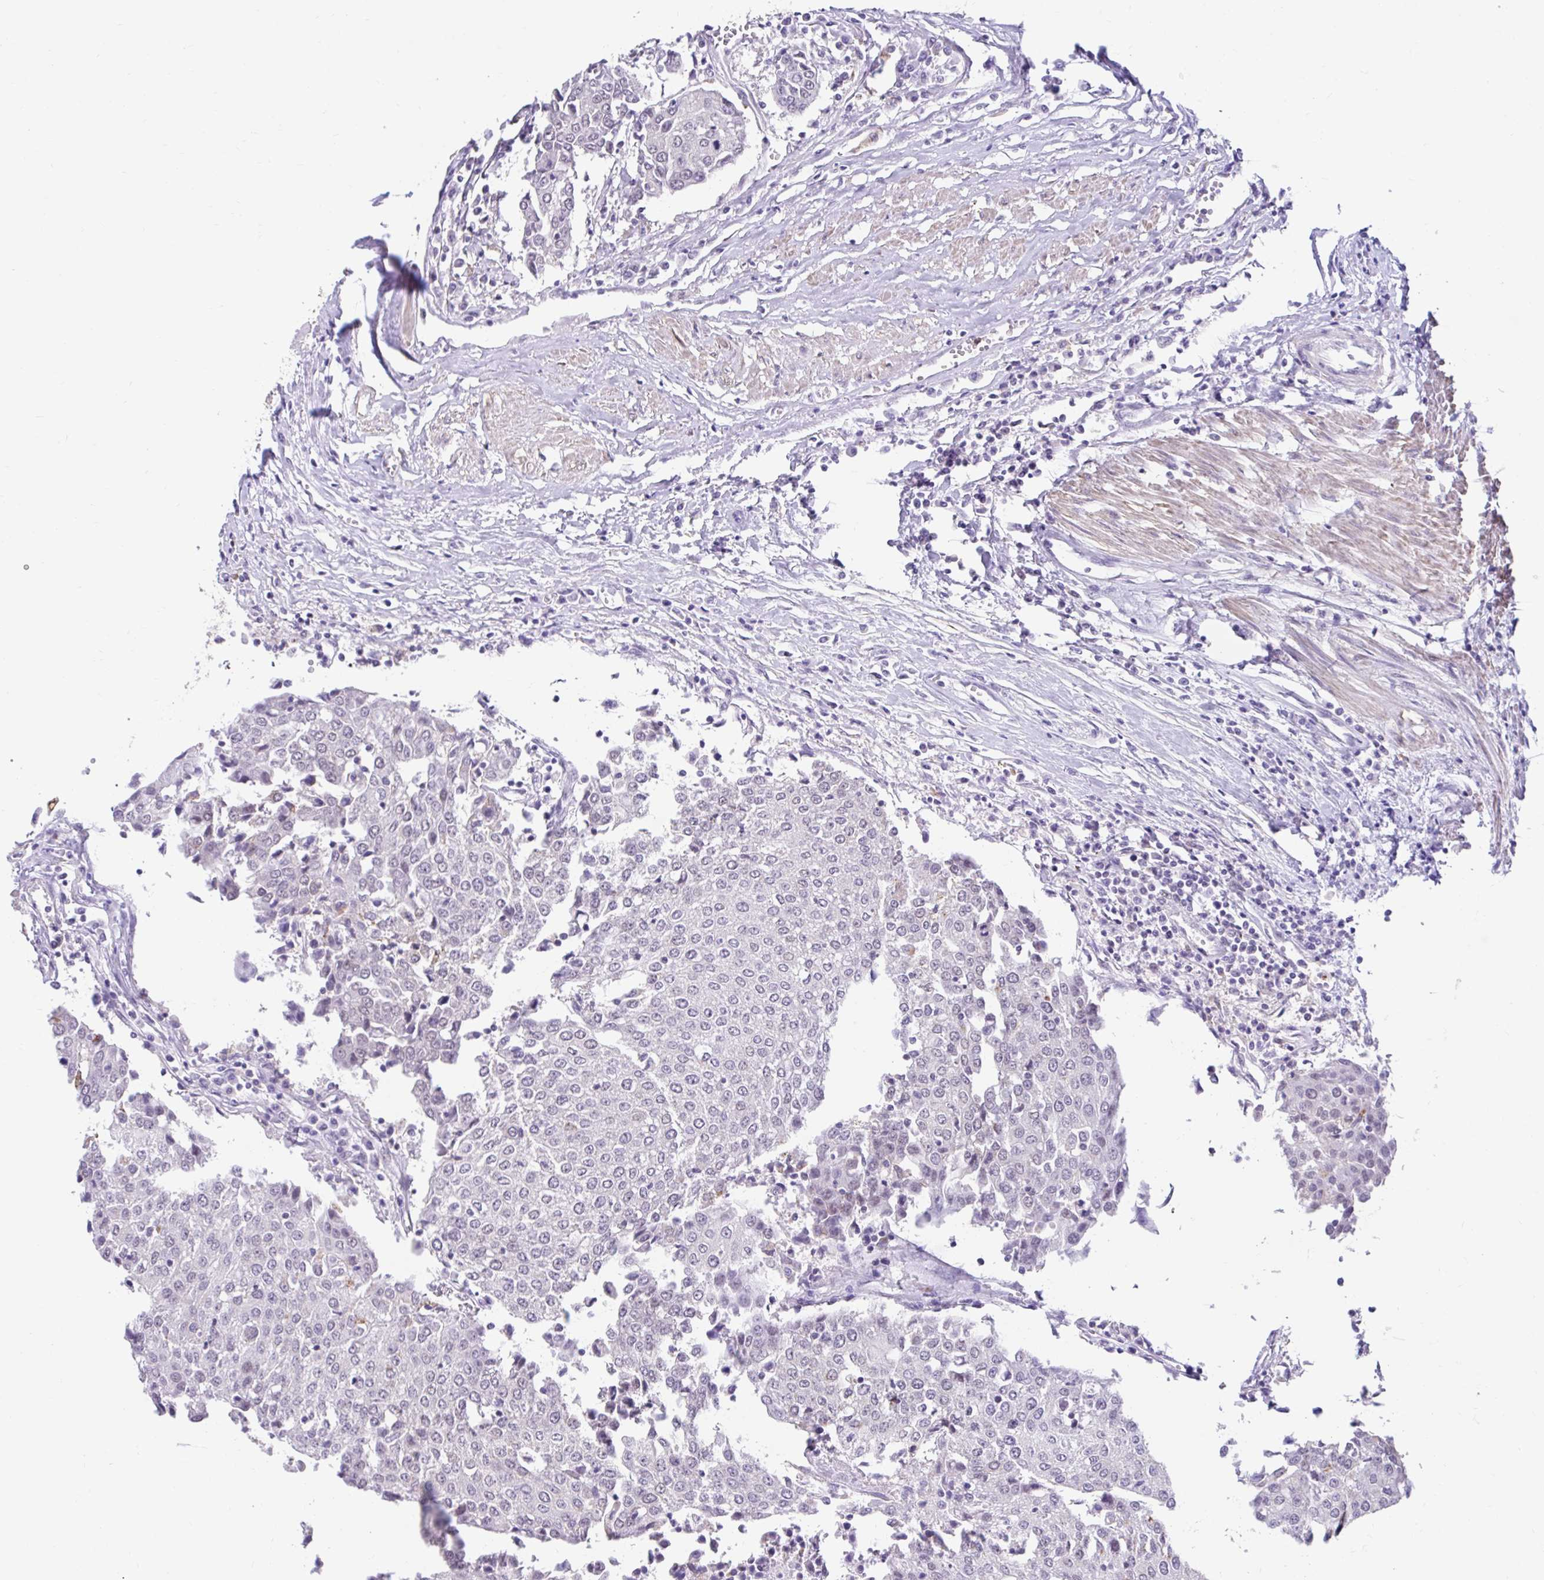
{"staining": {"intensity": "negative", "quantity": "none", "location": "none"}, "tissue": "urothelial cancer", "cell_type": "Tumor cells", "image_type": "cancer", "snomed": [{"axis": "morphology", "description": "Urothelial carcinoma, High grade"}, {"axis": "topography", "description": "Urinary bladder"}], "caption": "Immunohistochemistry image of neoplastic tissue: human high-grade urothelial carcinoma stained with DAB (3,3'-diaminobenzidine) reveals no significant protein staining in tumor cells.", "gene": "DCAF17", "patient": {"sex": "female", "age": 85}}